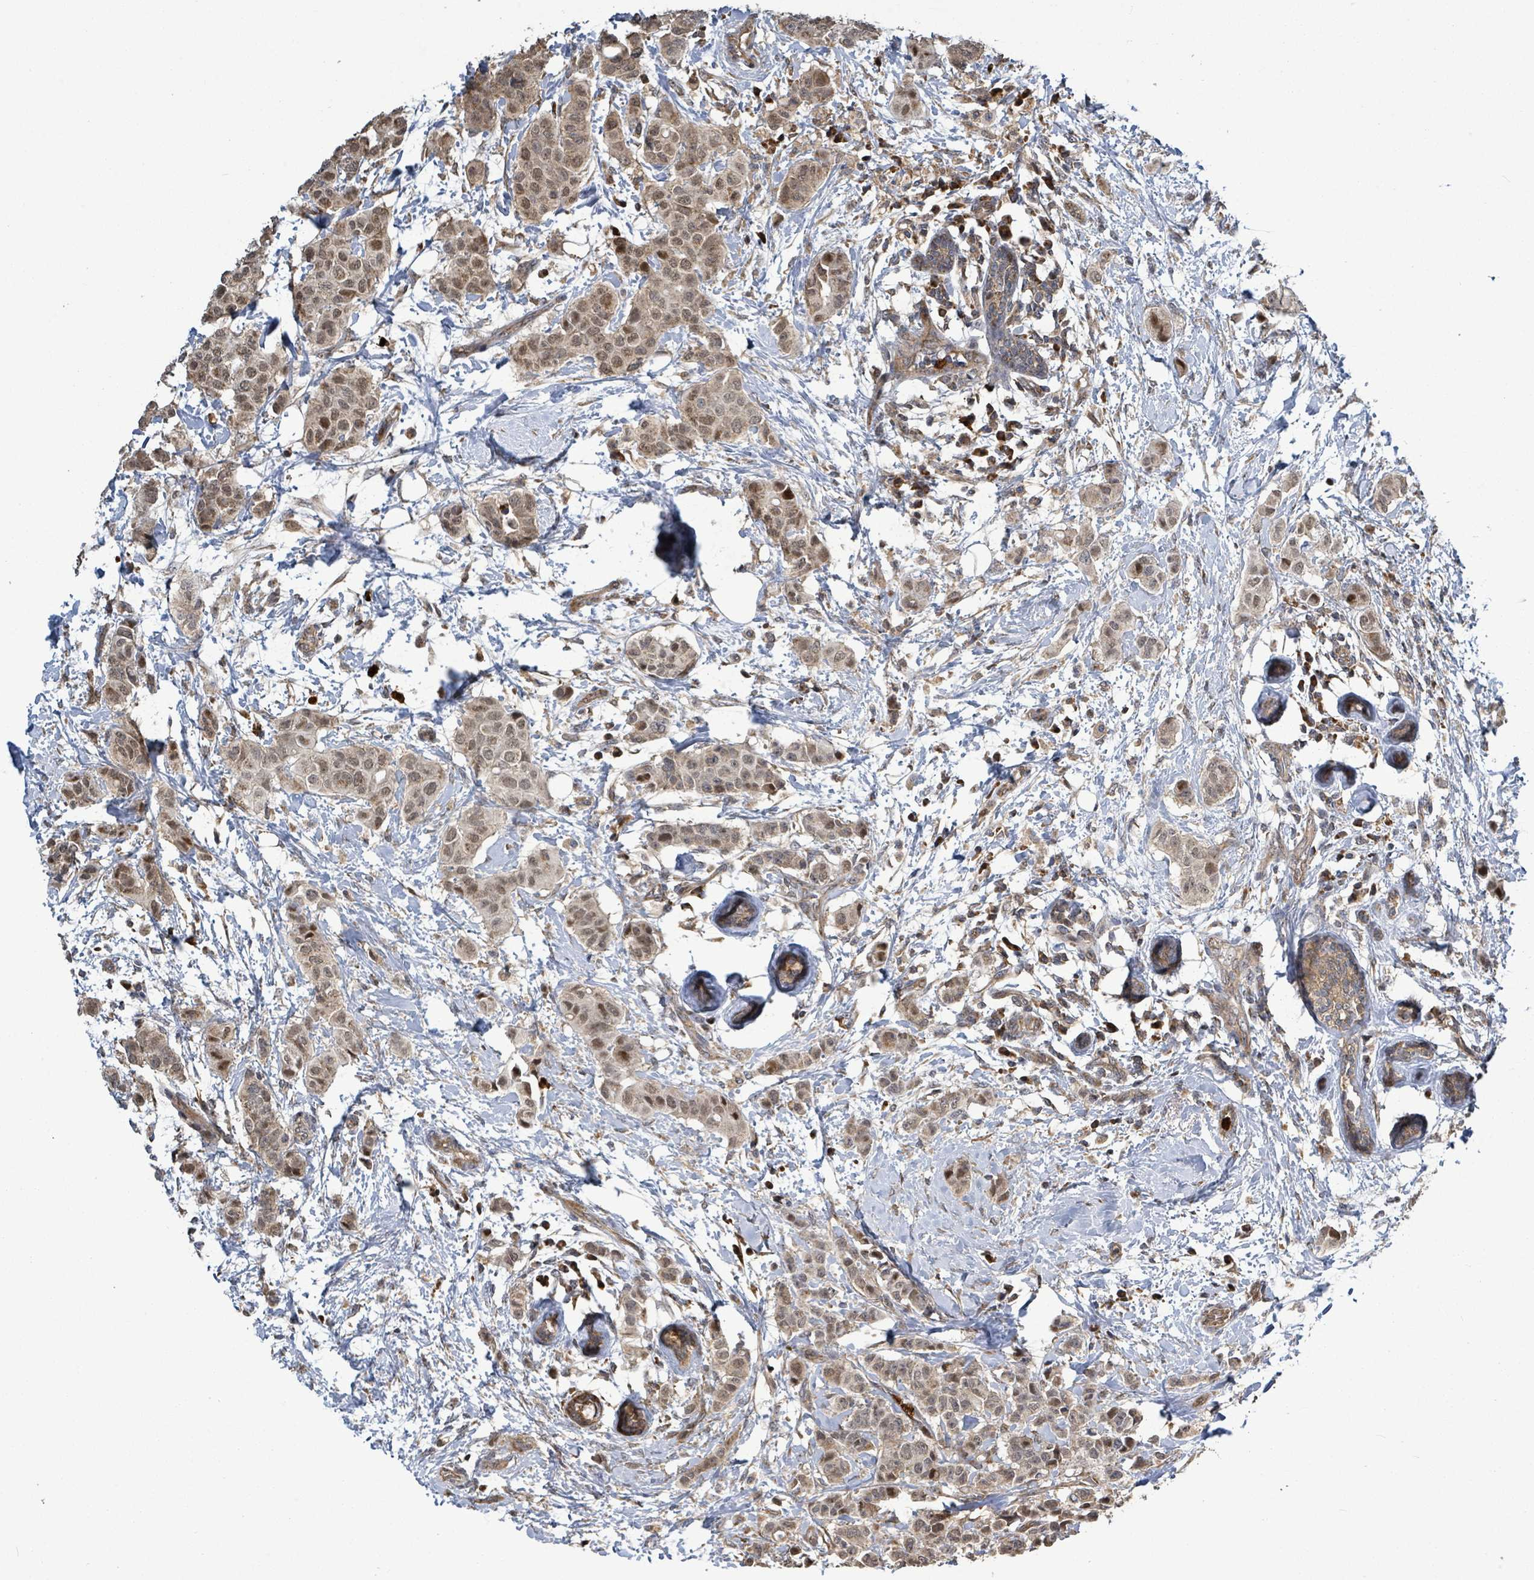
{"staining": {"intensity": "moderate", "quantity": ">75%", "location": "cytoplasmic/membranous,nuclear"}, "tissue": "breast cancer", "cell_type": "Tumor cells", "image_type": "cancer", "snomed": [{"axis": "morphology", "description": "Duct carcinoma"}, {"axis": "topography", "description": "Breast"}], "caption": "Protein expression analysis of infiltrating ductal carcinoma (breast) displays moderate cytoplasmic/membranous and nuclear expression in about >75% of tumor cells.", "gene": "COQ6", "patient": {"sex": "female", "age": 40}}